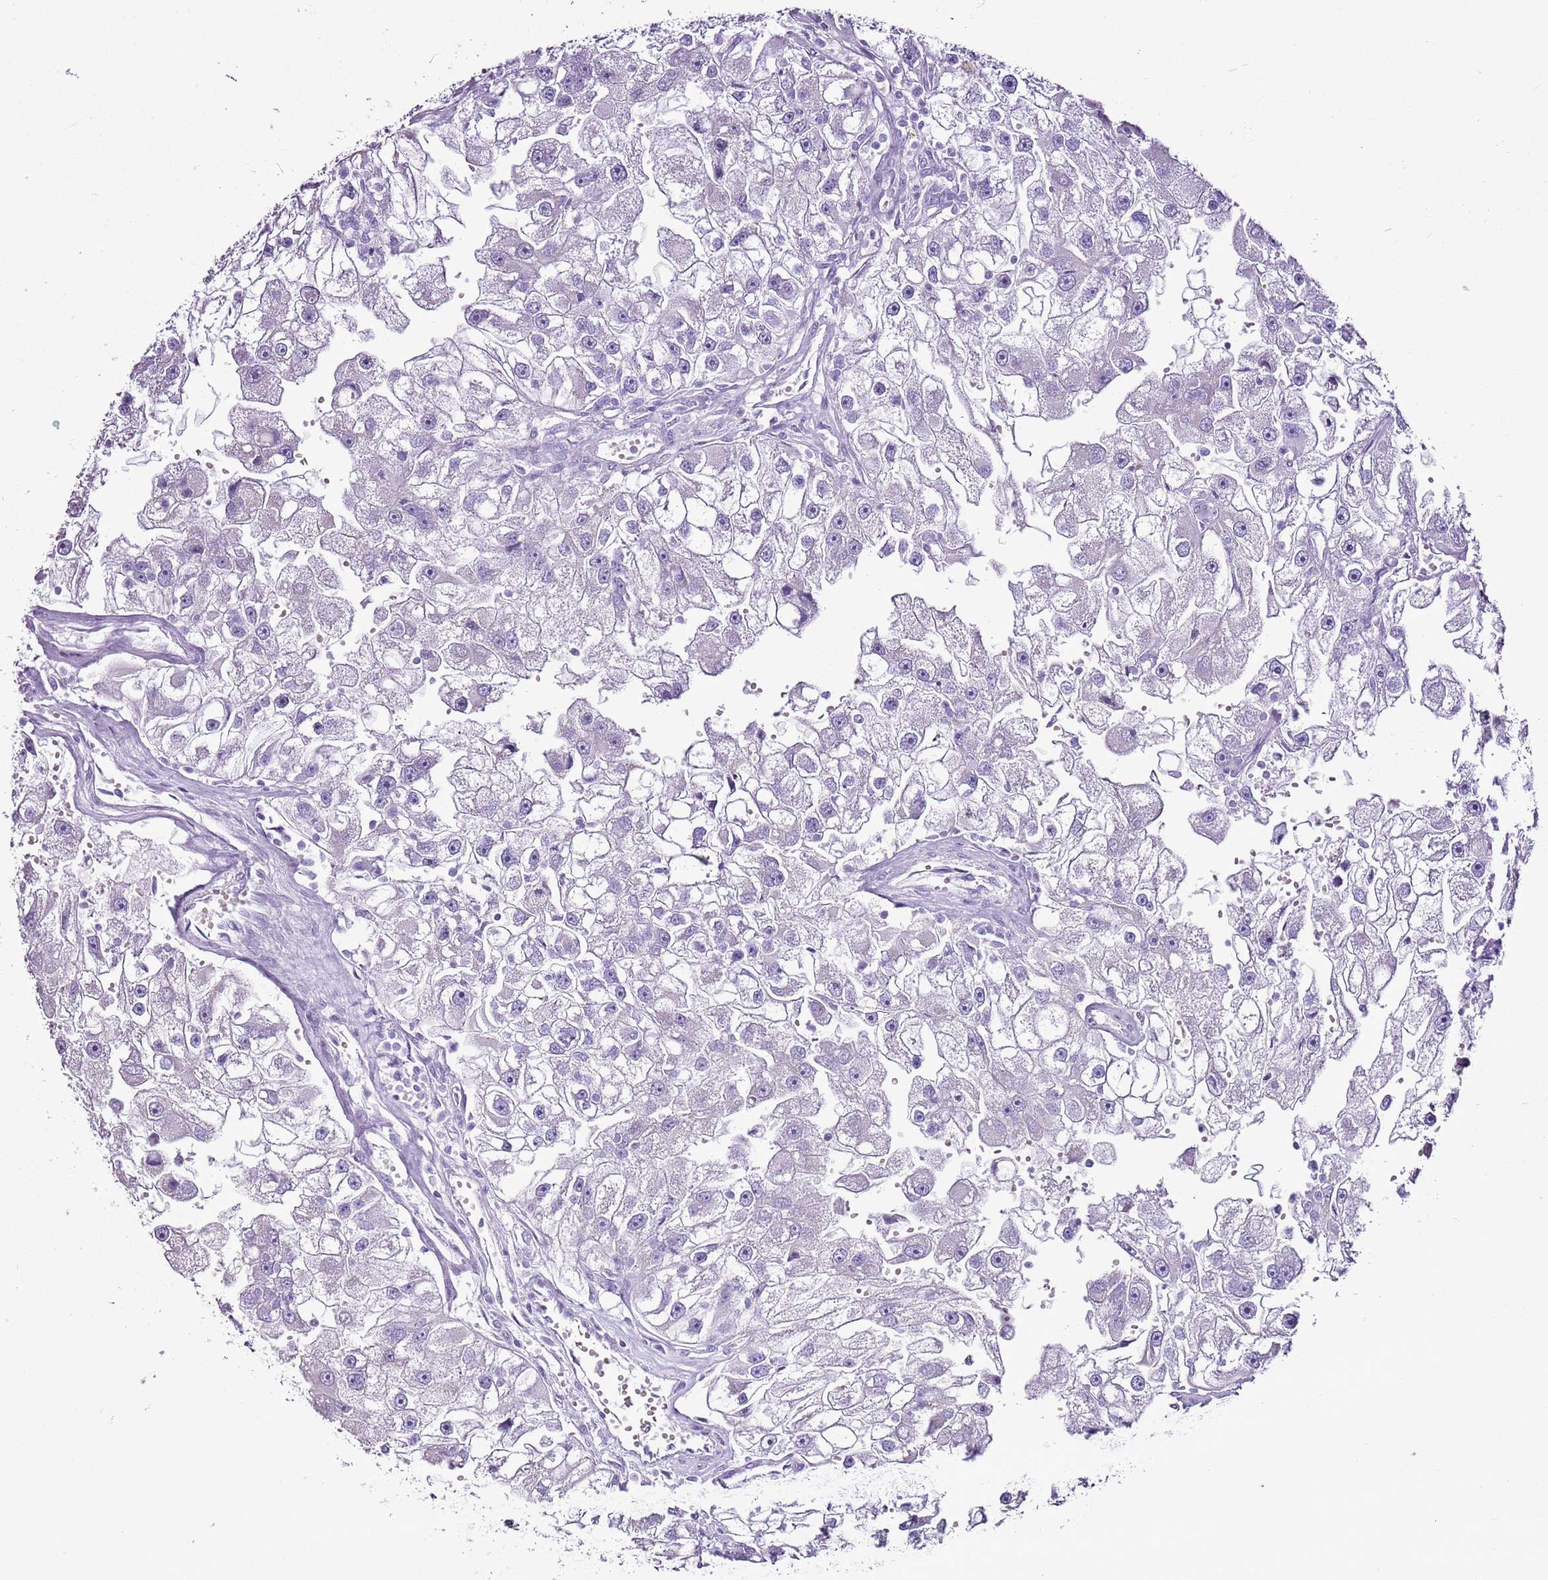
{"staining": {"intensity": "negative", "quantity": "none", "location": "none"}, "tissue": "renal cancer", "cell_type": "Tumor cells", "image_type": "cancer", "snomed": [{"axis": "morphology", "description": "Adenocarcinoma, NOS"}, {"axis": "topography", "description": "Kidney"}], "caption": "Tumor cells are negative for protein expression in human adenocarcinoma (renal). (Immunohistochemistry (ihc), brightfield microscopy, high magnification).", "gene": "CNFN", "patient": {"sex": "male", "age": 63}}